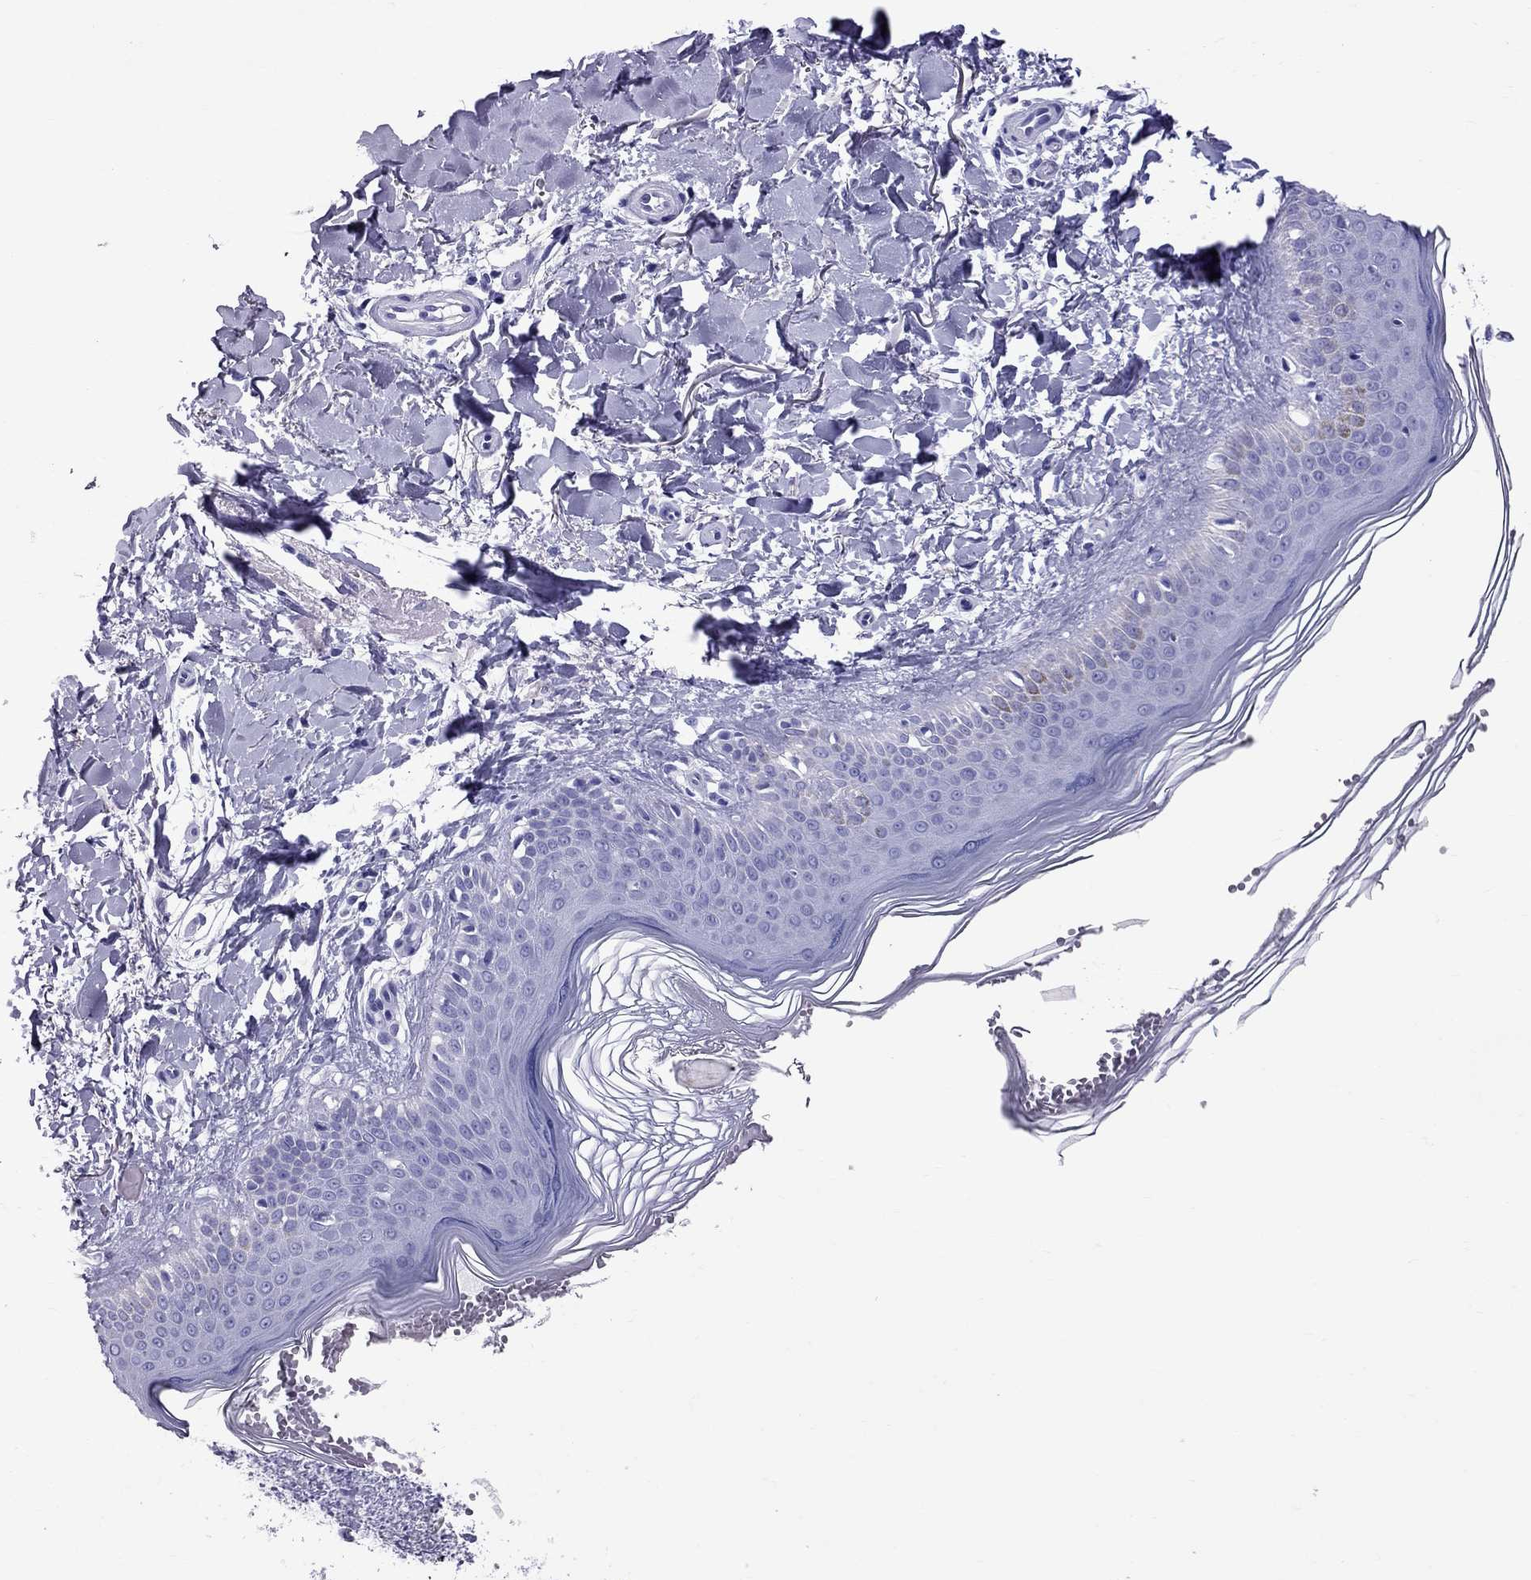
{"staining": {"intensity": "weak", "quantity": "<25%", "location": "cytoplasmic/membranous"}, "tissue": "melanoma", "cell_type": "Tumor cells", "image_type": "cancer", "snomed": [{"axis": "morphology", "description": "Malignant melanoma, NOS"}, {"axis": "topography", "description": "Skin"}], "caption": "An IHC histopathology image of malignant melanoma is shown. There is no staining in tumor cells of malignant melanoma. (Brightfield microscopy of DAB (3,3'-diaminobenzidine) immunohistochemistry at high magnification).", "gene": "TTLL13", "patient": {"sex": "female", "age": 73}}